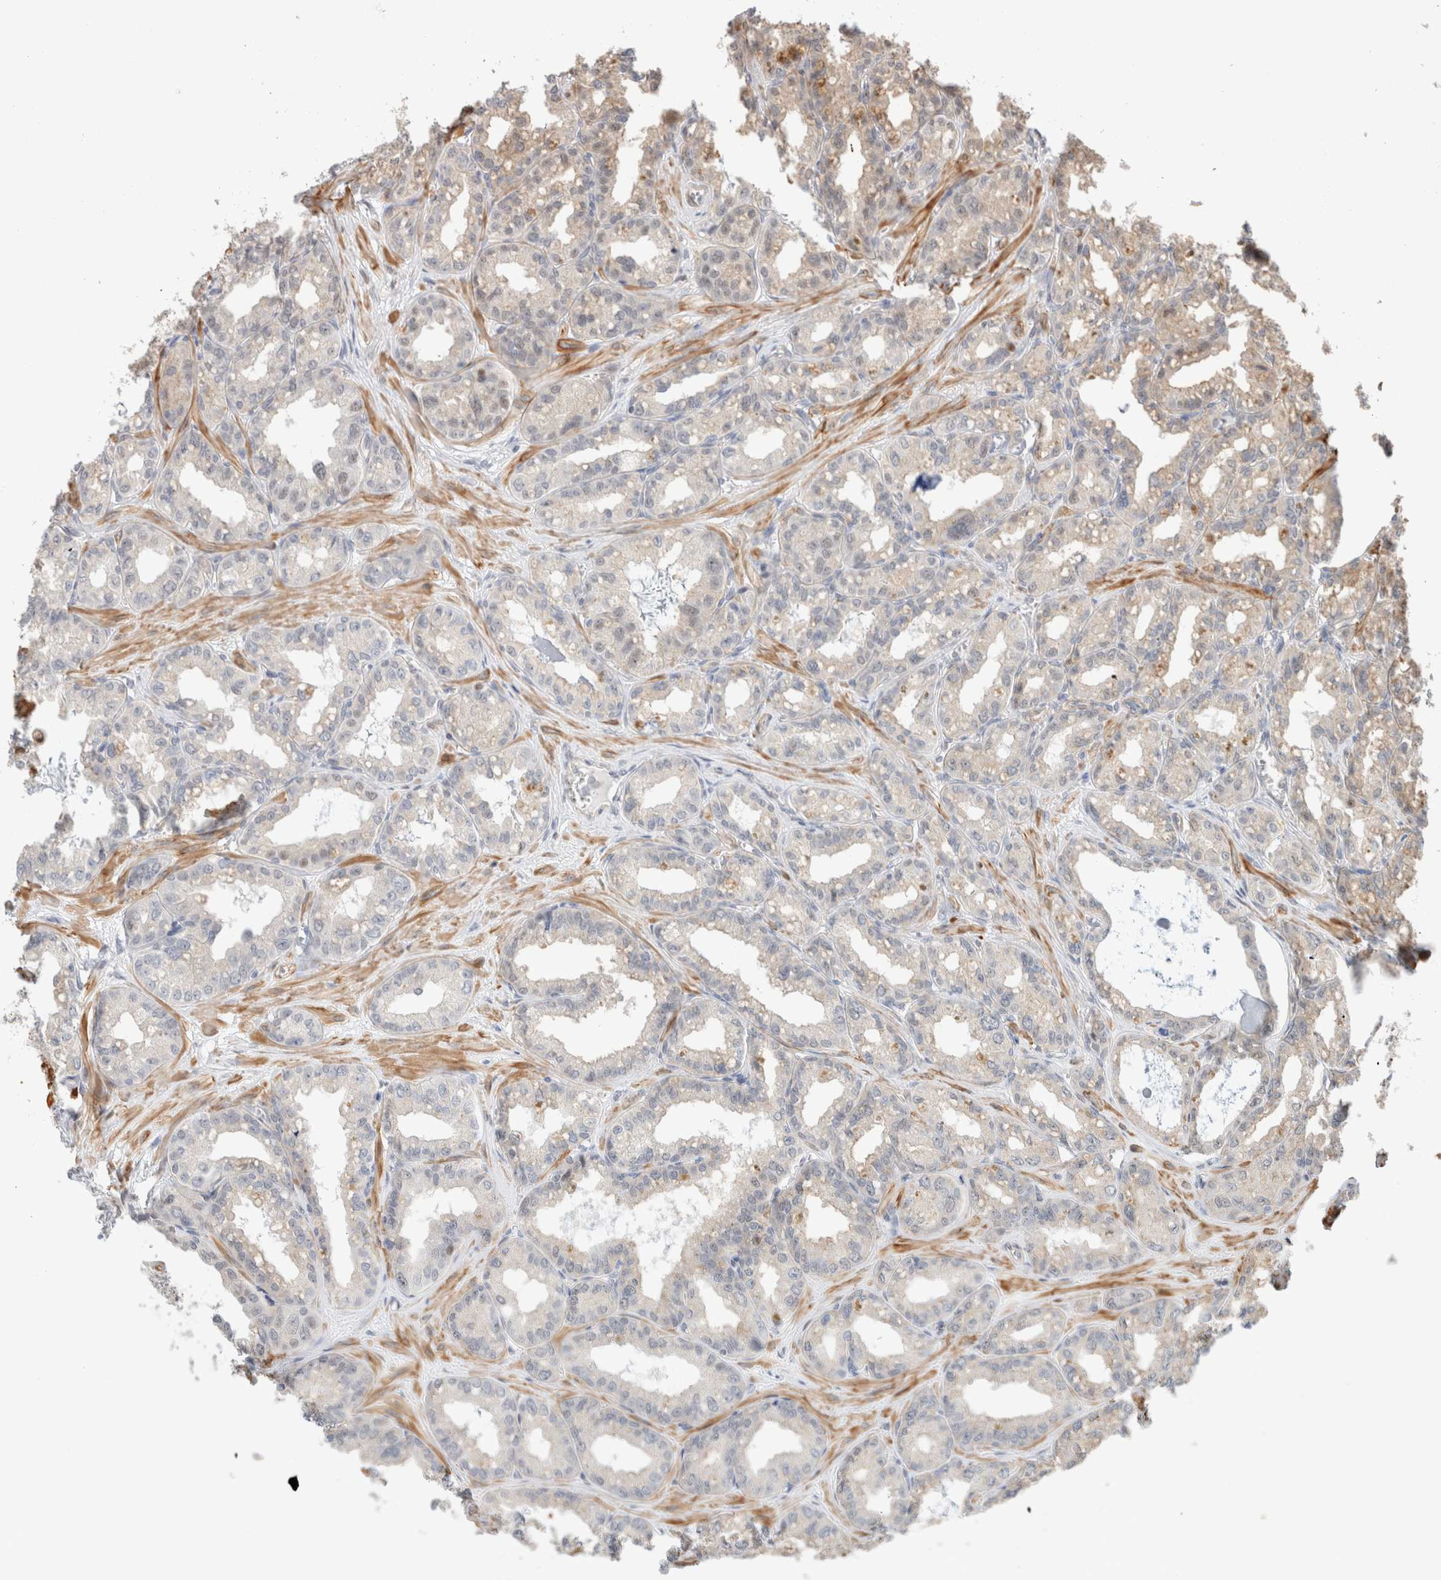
{"staining": {"intensity": "negative", "quantity": "none", "location": "none"}, "tissue": "seminal vesicle", "cell_type": "Glandular cells", "image_type": "normal", "snomed": [{"axis": "morphology", "description": "Normal tissue, NOS"}, {"axis": "topography", "description": "Prostate"}, {"axis": "topography", "description": "Seminal veicle"}], "caption": "DAB immunohistochemical staining of benign human seminal vesicle displays no significant staining in glandular cells. (DAB (3,3'-diaminobenzidine) immunohistochemistry, high magnification).", "gene": "ID3", "patient": {"sex": "male", "age": 51}}